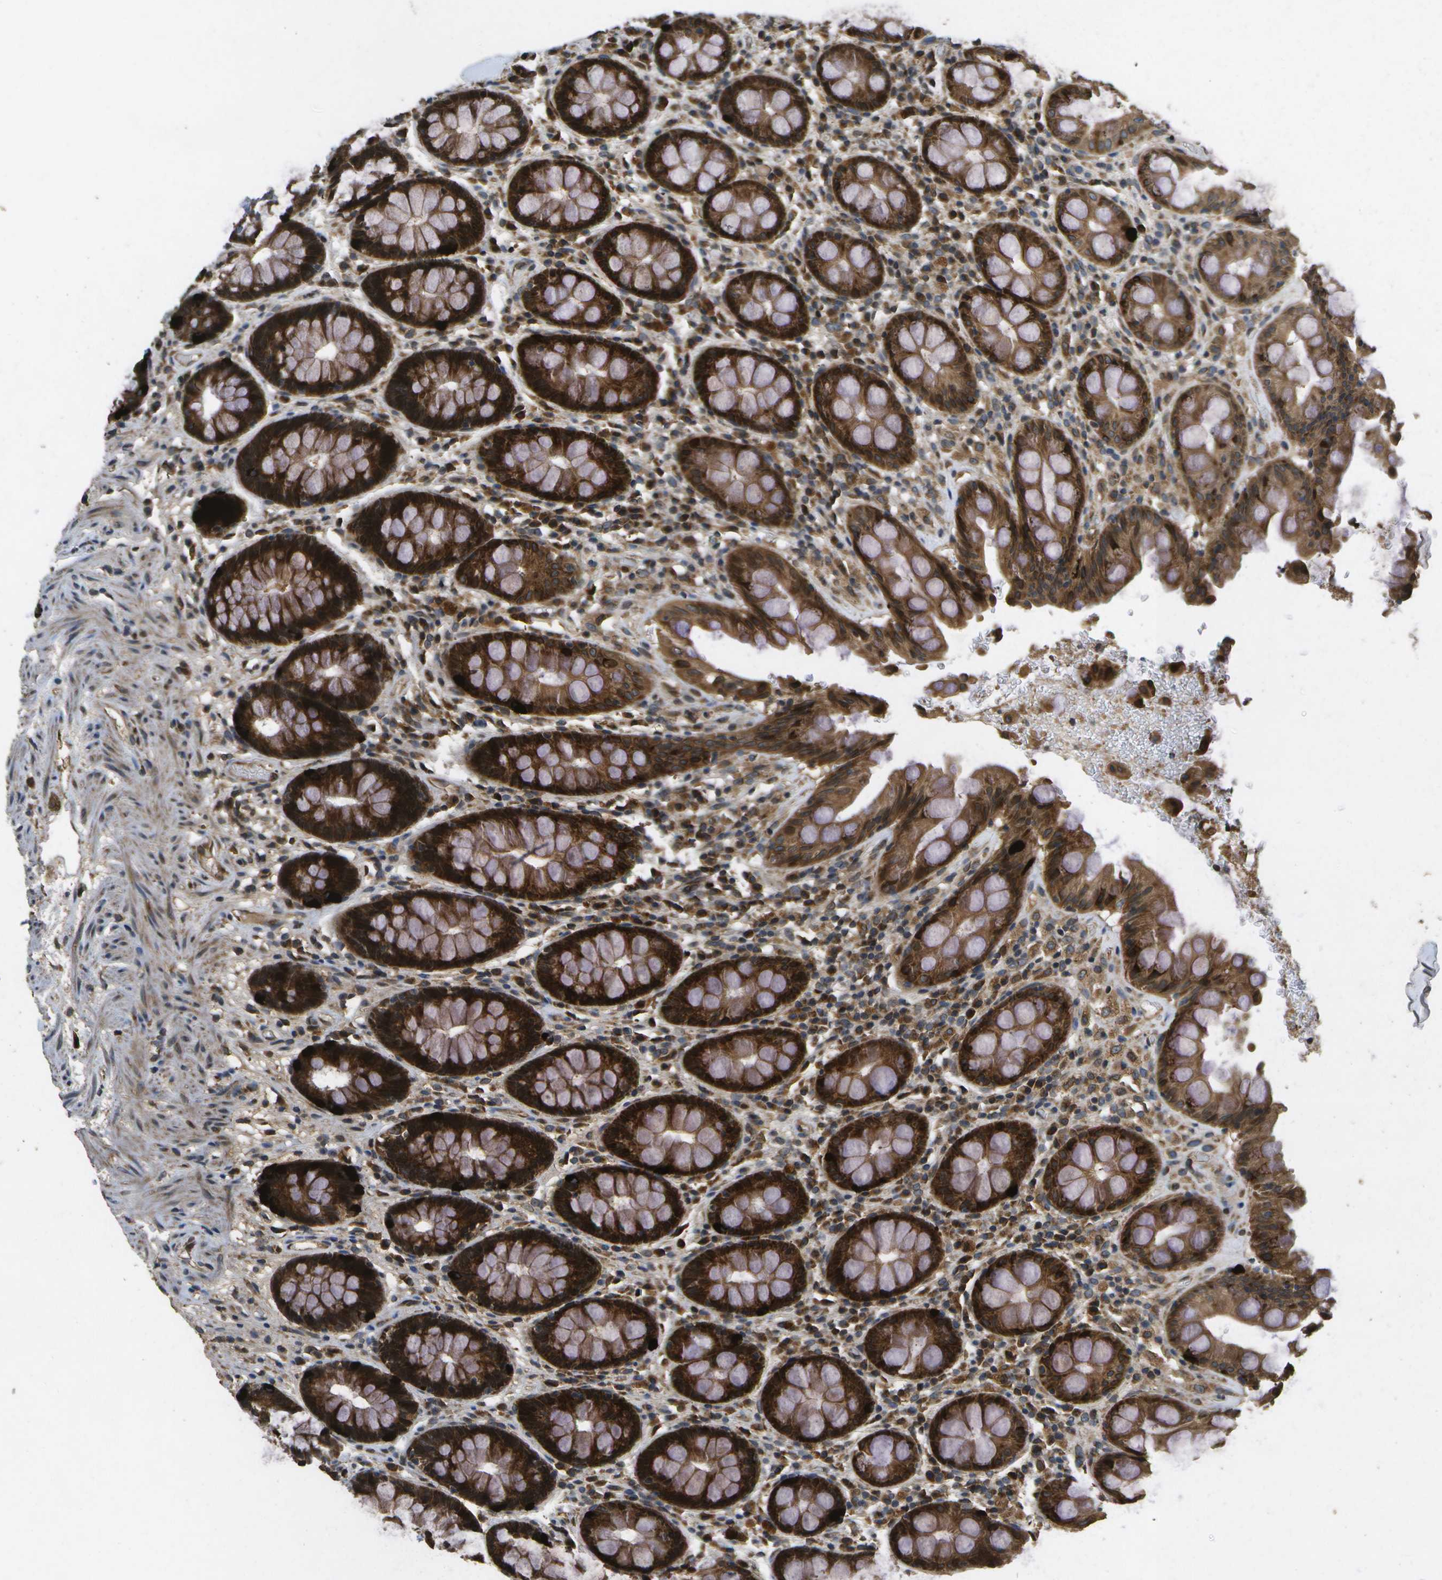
{"staining": {"intensity": "strong", "quantity": ">75%", "location": "cytoplasmic/membranous"}, "tissue": "rectum", "cell_type": "Glandular cells", "image_type": "normal", "snomed": [{"axis": "morphology", "description": "Normal tissue, NOS"}, {"axis": "topography", "description": "Rectum"}], "caption": "Immunohistochemical staining of normal human rectum displays >75% levels of strong cytoplasmic/membranous protein expression in approximately >75% of glandular cells.", "gene": "HFE", "patient": {"sex": "male", "age": 64}}